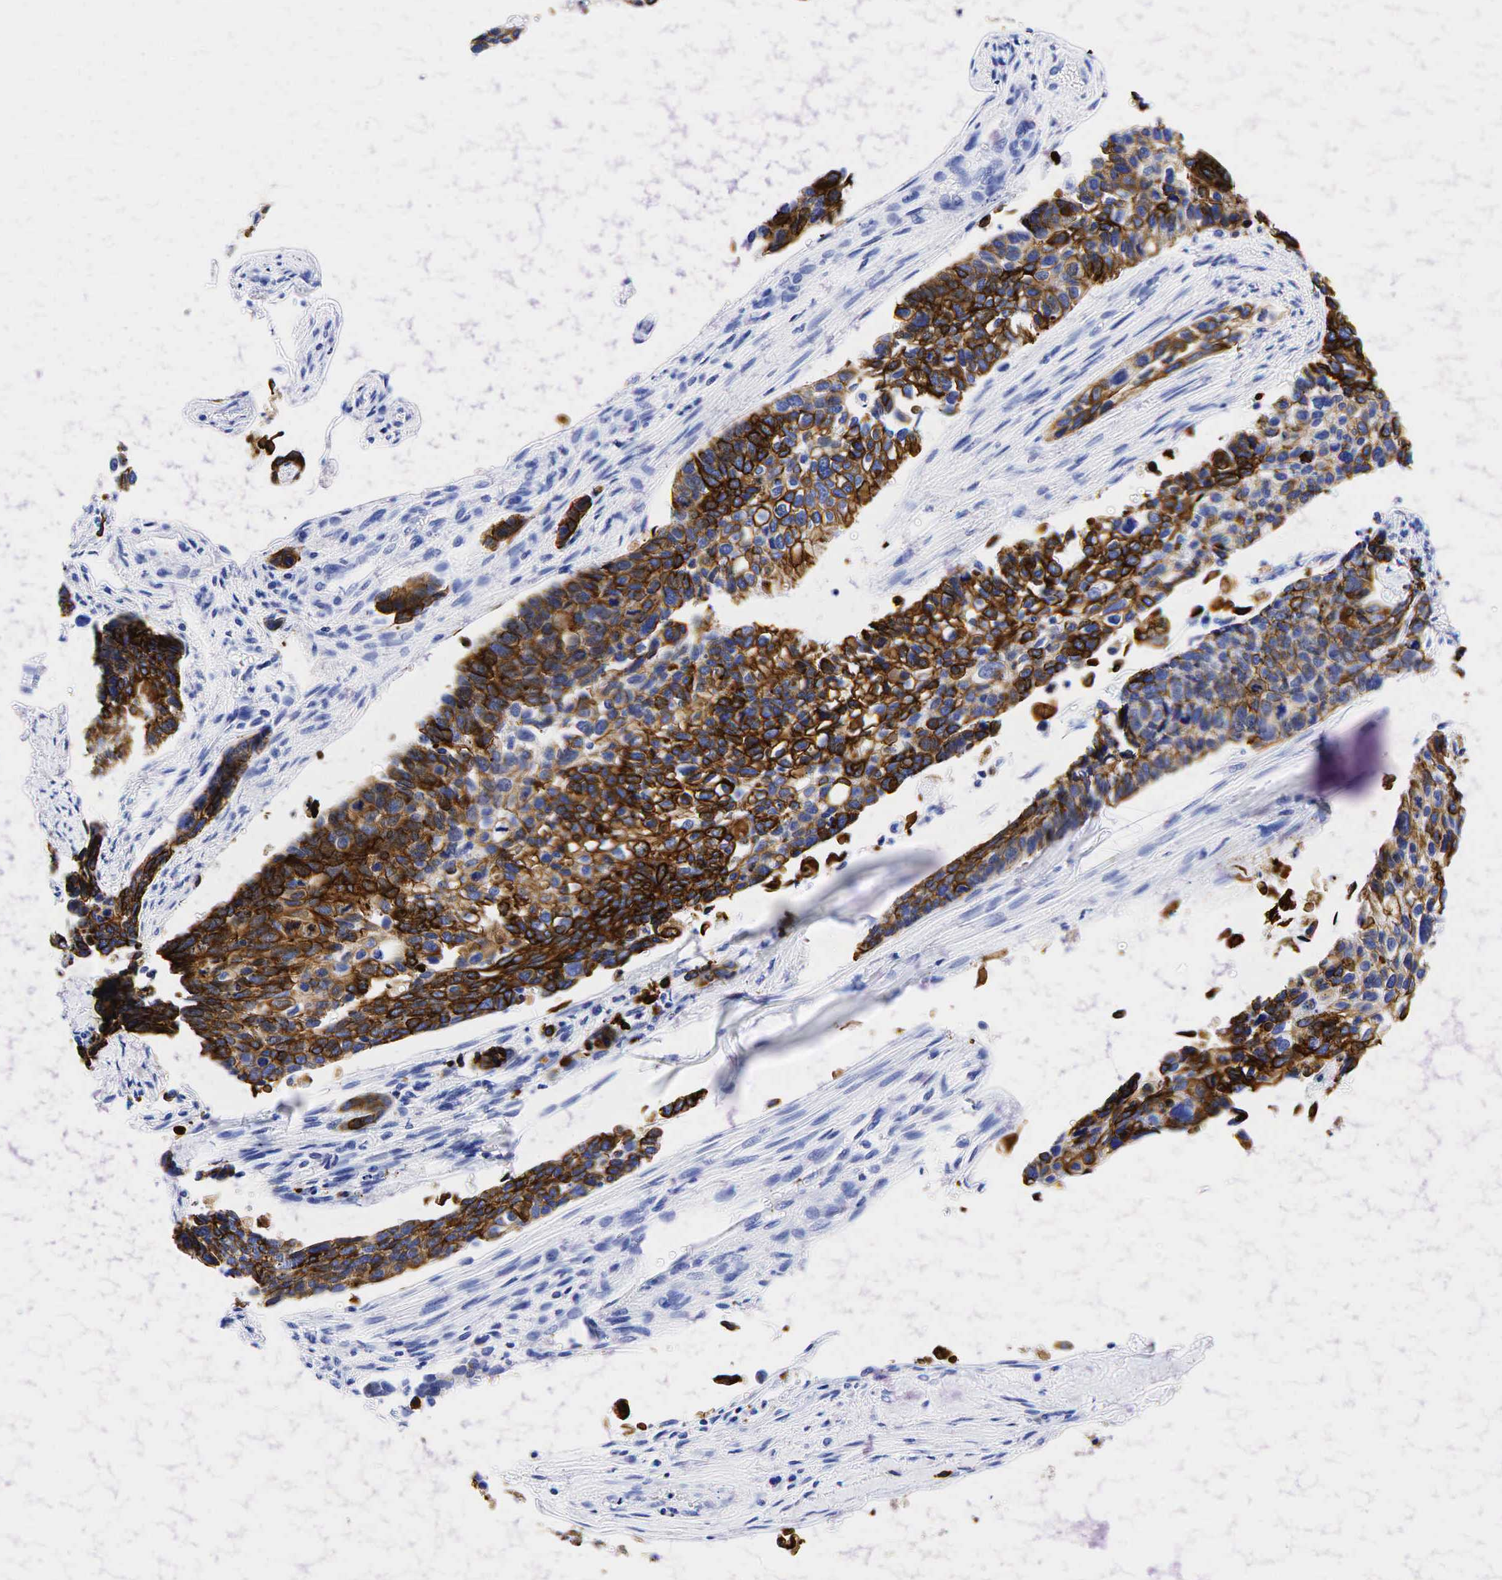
{"staining": {"intensity": "strong", "quantity": ">75%", "location": "cytoplasmic/membranous"}, "tissue": "lung cancer", "cell_type": "Tumor cells", "image_type": "cancer", "snomed": [{"axis": "morphology", "description": "Squamous cell carcinoma, NOS"}, {"axis": "topography", "description": "Lymph node"}, {"axis": "topography", "description": "Lung"}], "caption": "DAB immunohistochemical staining of lung squamous cell carcinoma demonstrates strong cytoplasmic/membranous protein positivity in approximately >75% of tumor cells. The staining was performed using DAB (3,3'-diaminobenzidine) to visualize the protein expression in brown, while the nuclei were stained in blue with hematoxylin (Magnification: 20x).", "gene": "KRT19", "patient": {"sex": "male", "age": 74}}